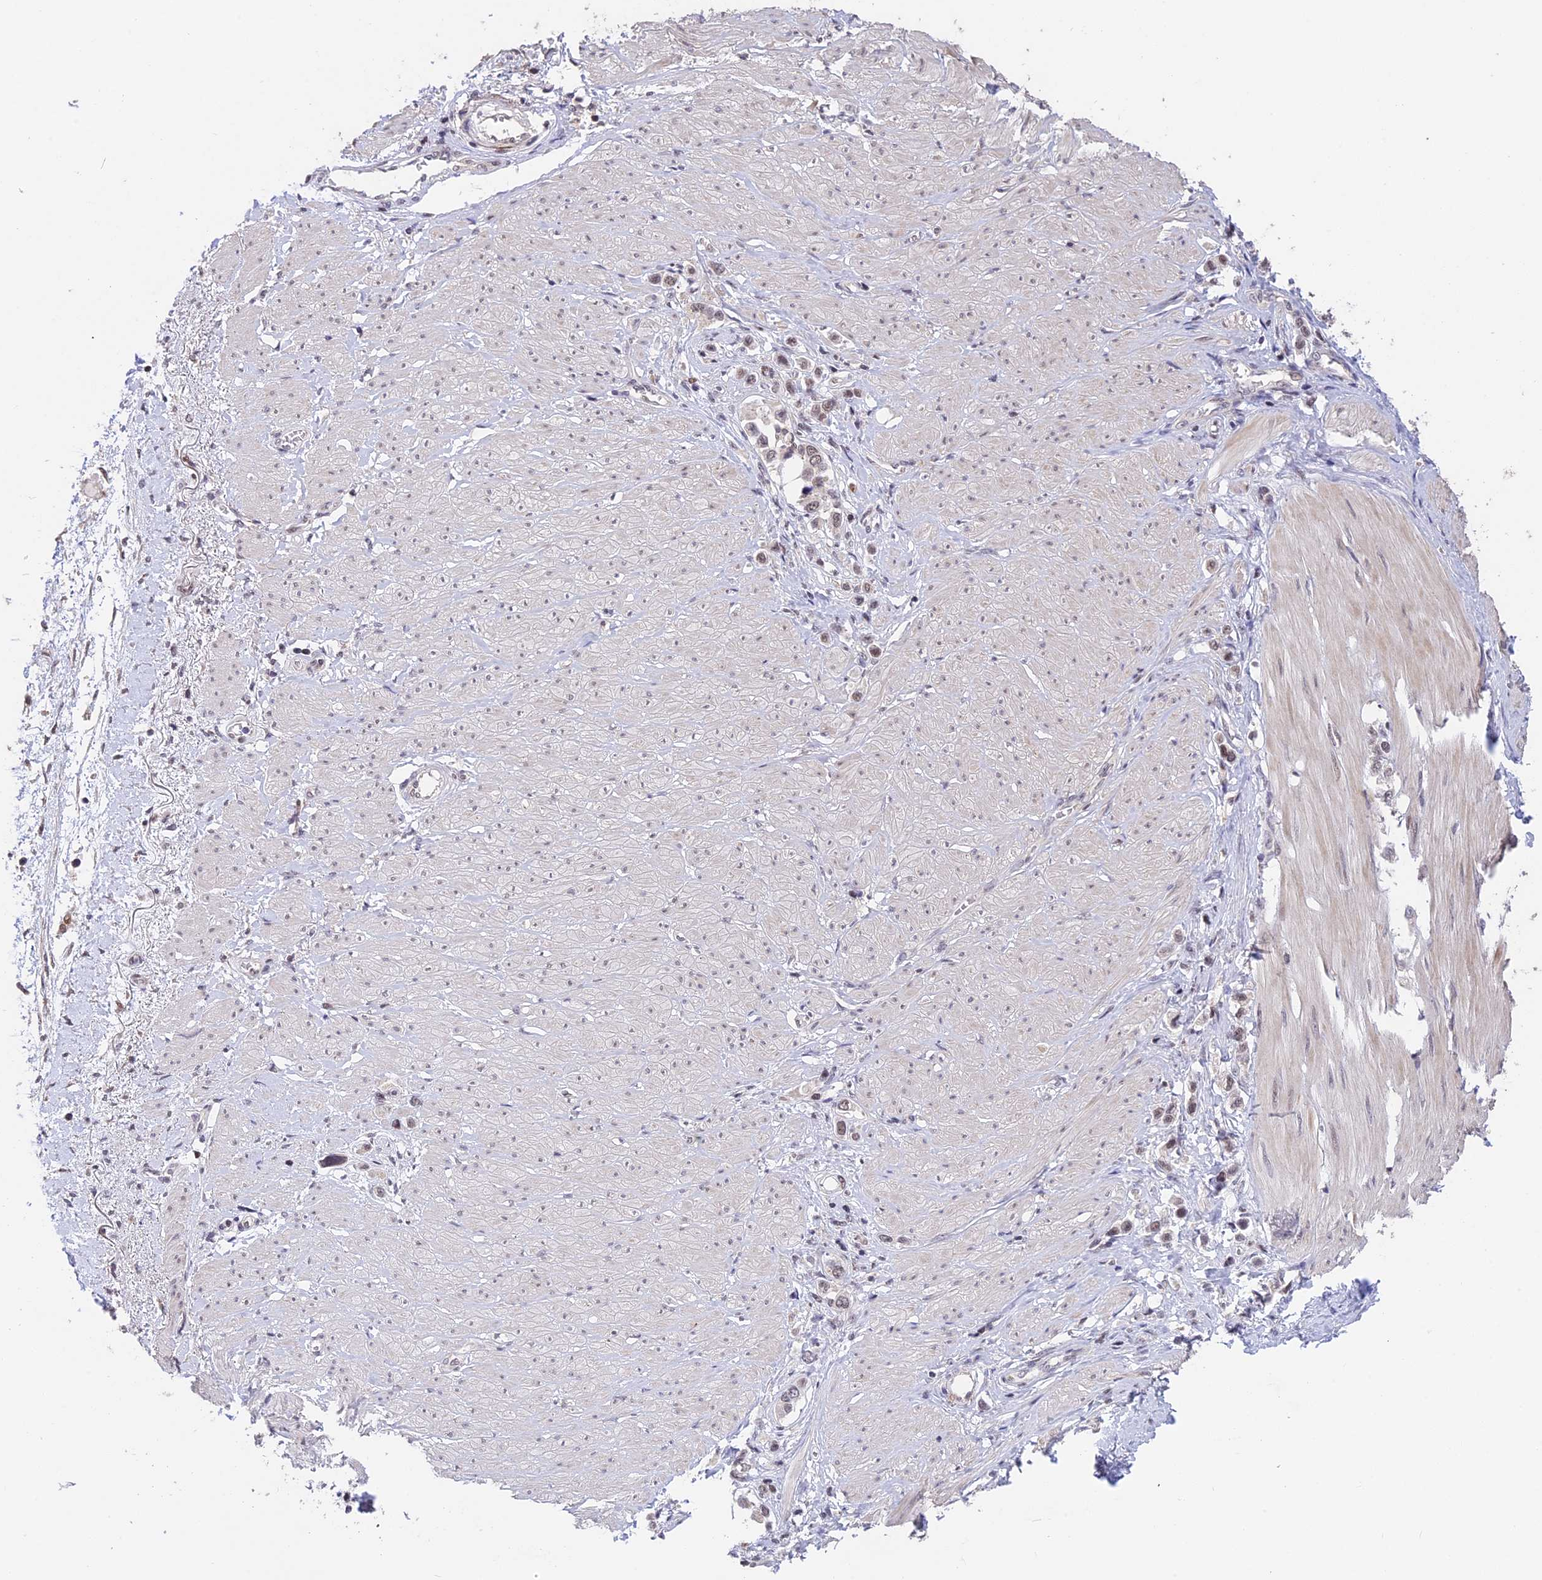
{"staining": {"intensity": "weak", "quantity": "25%-75%", "location": "nuclear"}, "tissue": "stomach cancer", "cell_type": "Tumor cells", "image_type": "cancer", "snomed": [{"axis": "morphology", "description": "Adenocarcinoma, NOS"}, {"axis": "topography", "description": "Stomach"}], "caption": "Adenocarcinoma (stomach) tissue reveals weak nuclear staining in approximately 25%-75% of tumor cells, visualized by immunohistochemistry.", "gene": "POLR2C", "patient": {"sex": "female", "age": 65}}